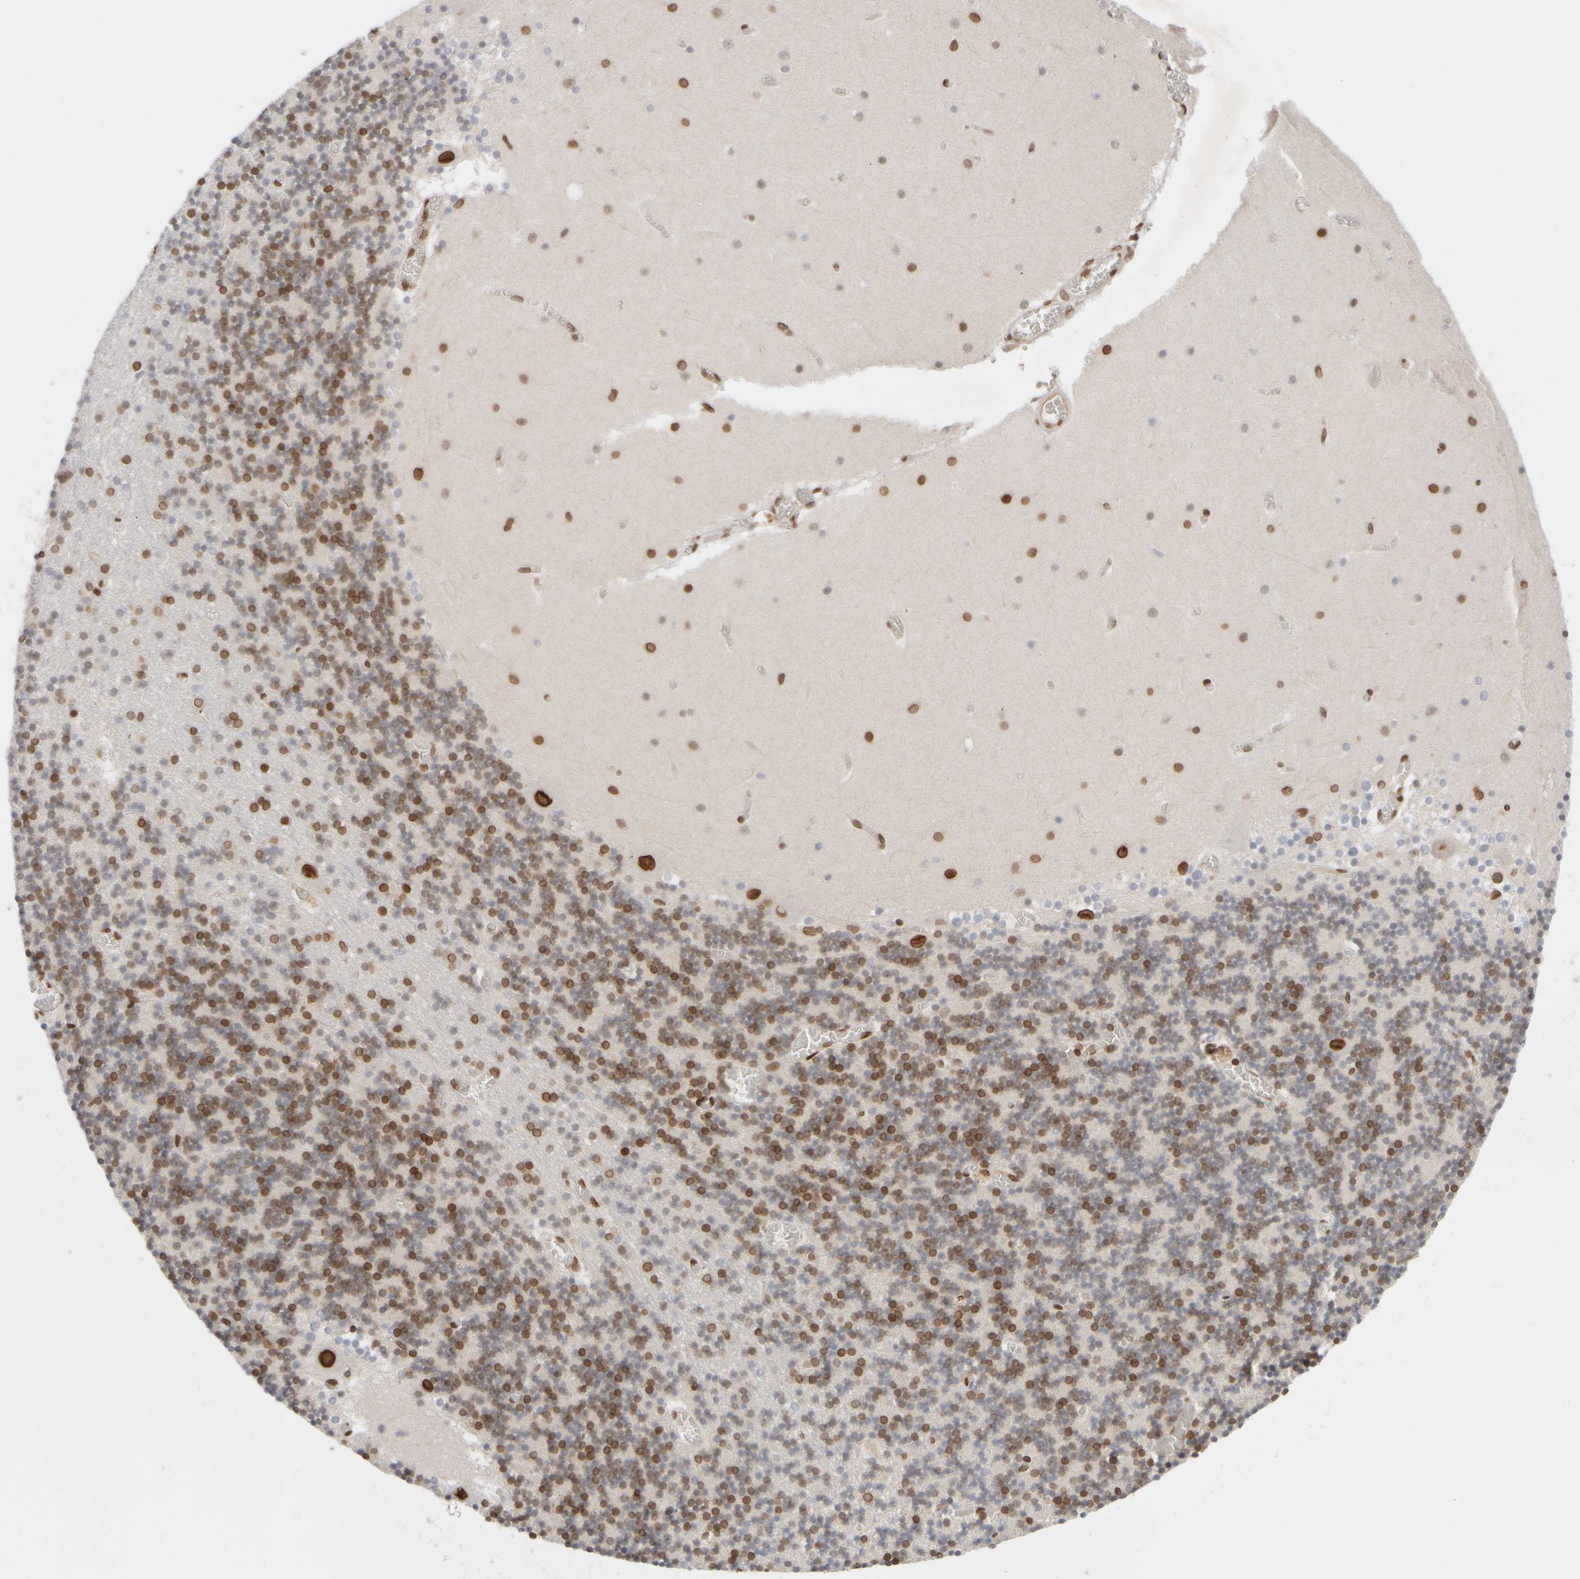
{"staining": {"intensity": "strong", "quantity": ">75%", "location": "cytoplasmic/membranous,nuclear"}, "tissue": "cerebellum", "cell_type": "Cells in granular layer", "image_type": "normal", "snomed": [{"axis": "morphology", "description": "Normal tissue, NOS"}, {"axis": "topography", "description": "Cerebellum"}], "caption": "Protein expression analysis of unremarkable human cerebellum reveals strong cytoplasmic/membranous,nuclear expression in about >75% of cells in granular layer. The protein of interest is stained brown, and the nuclei are stained in blue (DAB (3,3'-diaminobenzidine) IHC with brightfield microscopy, high magnification).", "gene": "ZC3HC1", "patient": {"sex": "female", "age": 28}}